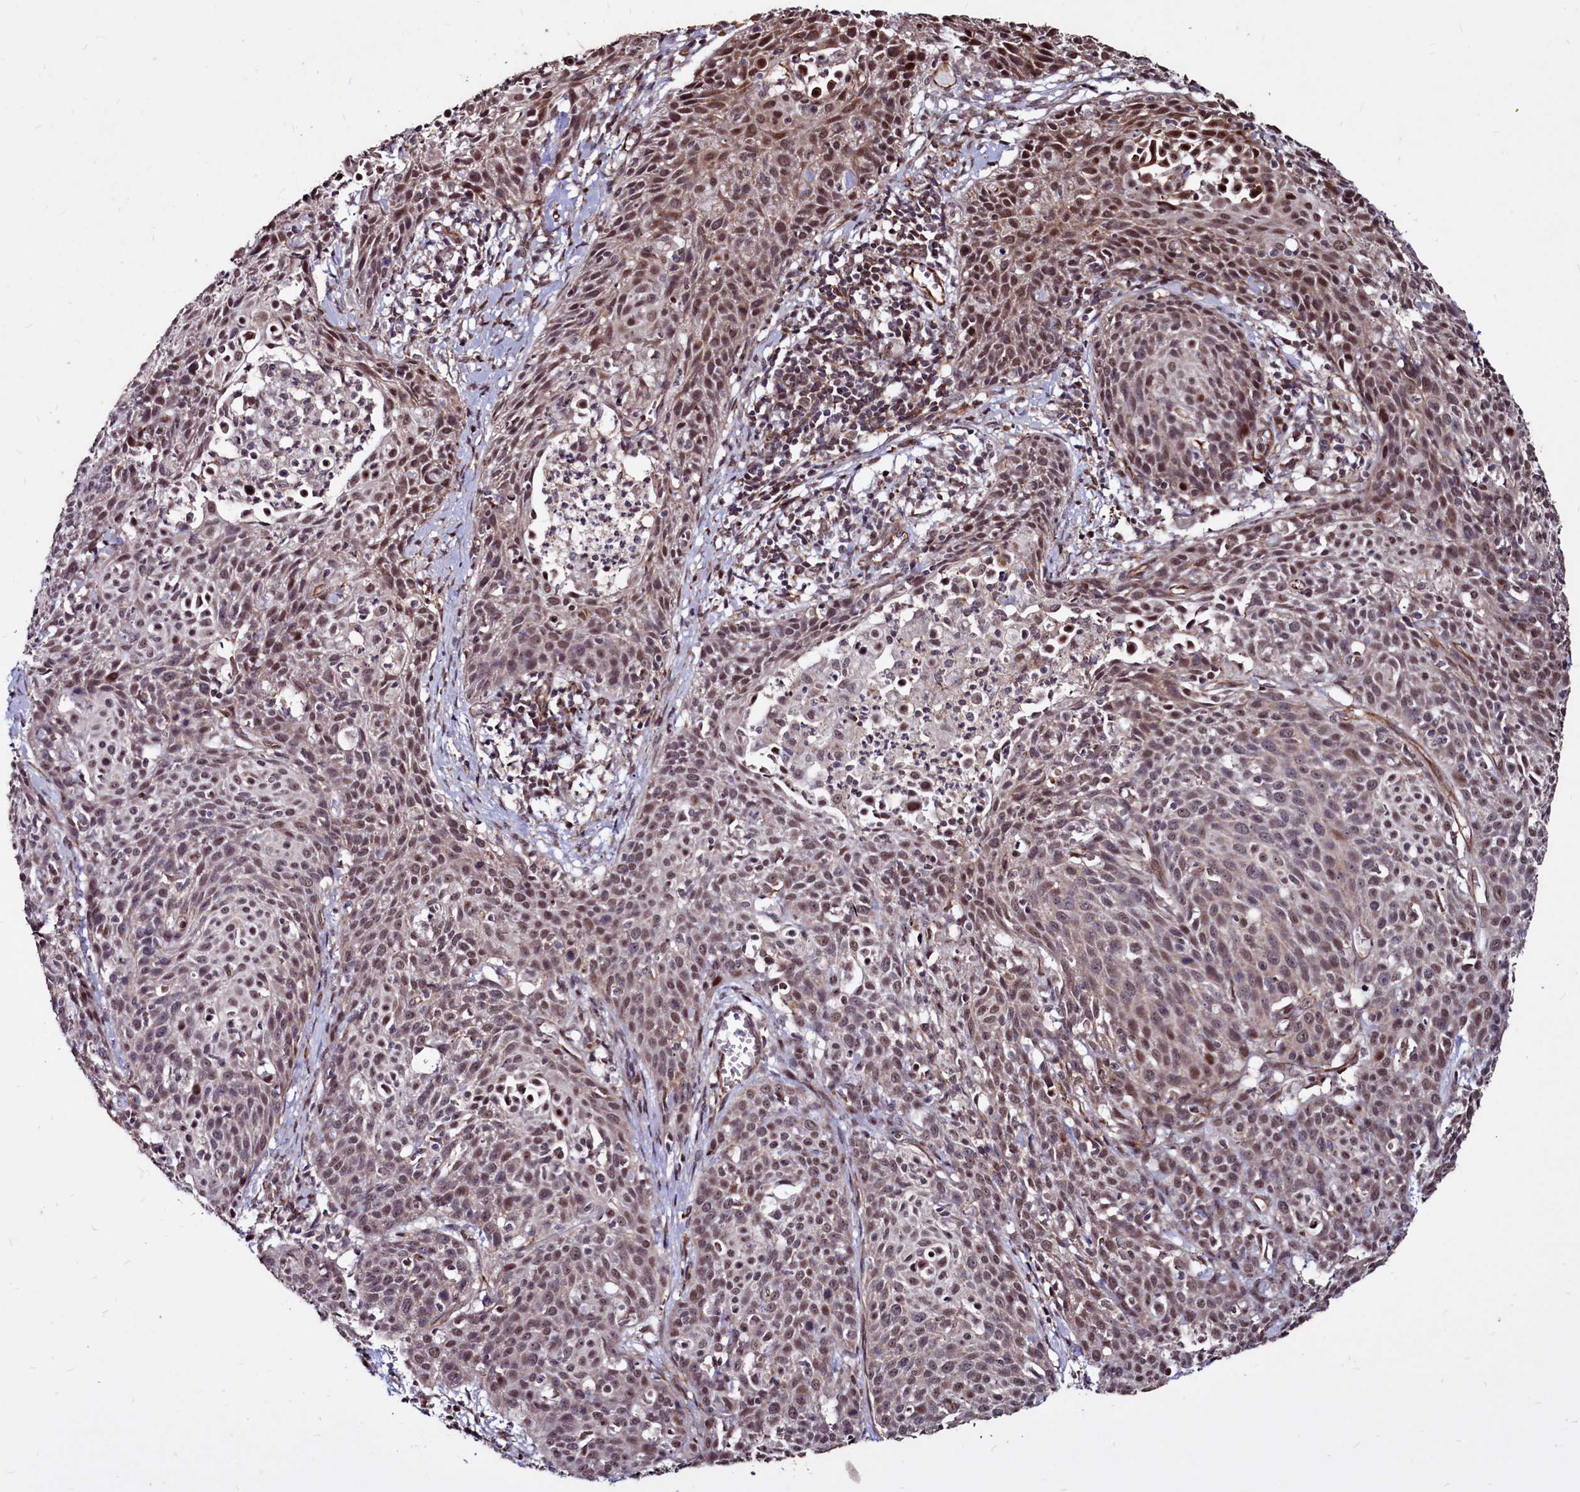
{"staining": {"intensity": "moderate", "quantity": "25%-75%", "location": "nuclear"}, "tissue": "cervical cancer", "cell_type": "Tumor cells", "image_type": "cancer", "snomed": [{"axis": "morphology", "description": "Squamous cell carcinoma, NOS"}, {"axis": "topography", "description": "Cervix"}], "caption": "IHC photomicrograph of neoplastic tissue: human squamous cell carcinoma (cervical) stained using immunohistochemistry reveals medium levels of moderate protein expression localized specifically in the nuclear of tumor cells, appearing as a nuclear brown color.", "gene": "CLK3", "patient": {"sex": "female", "age": 38}}